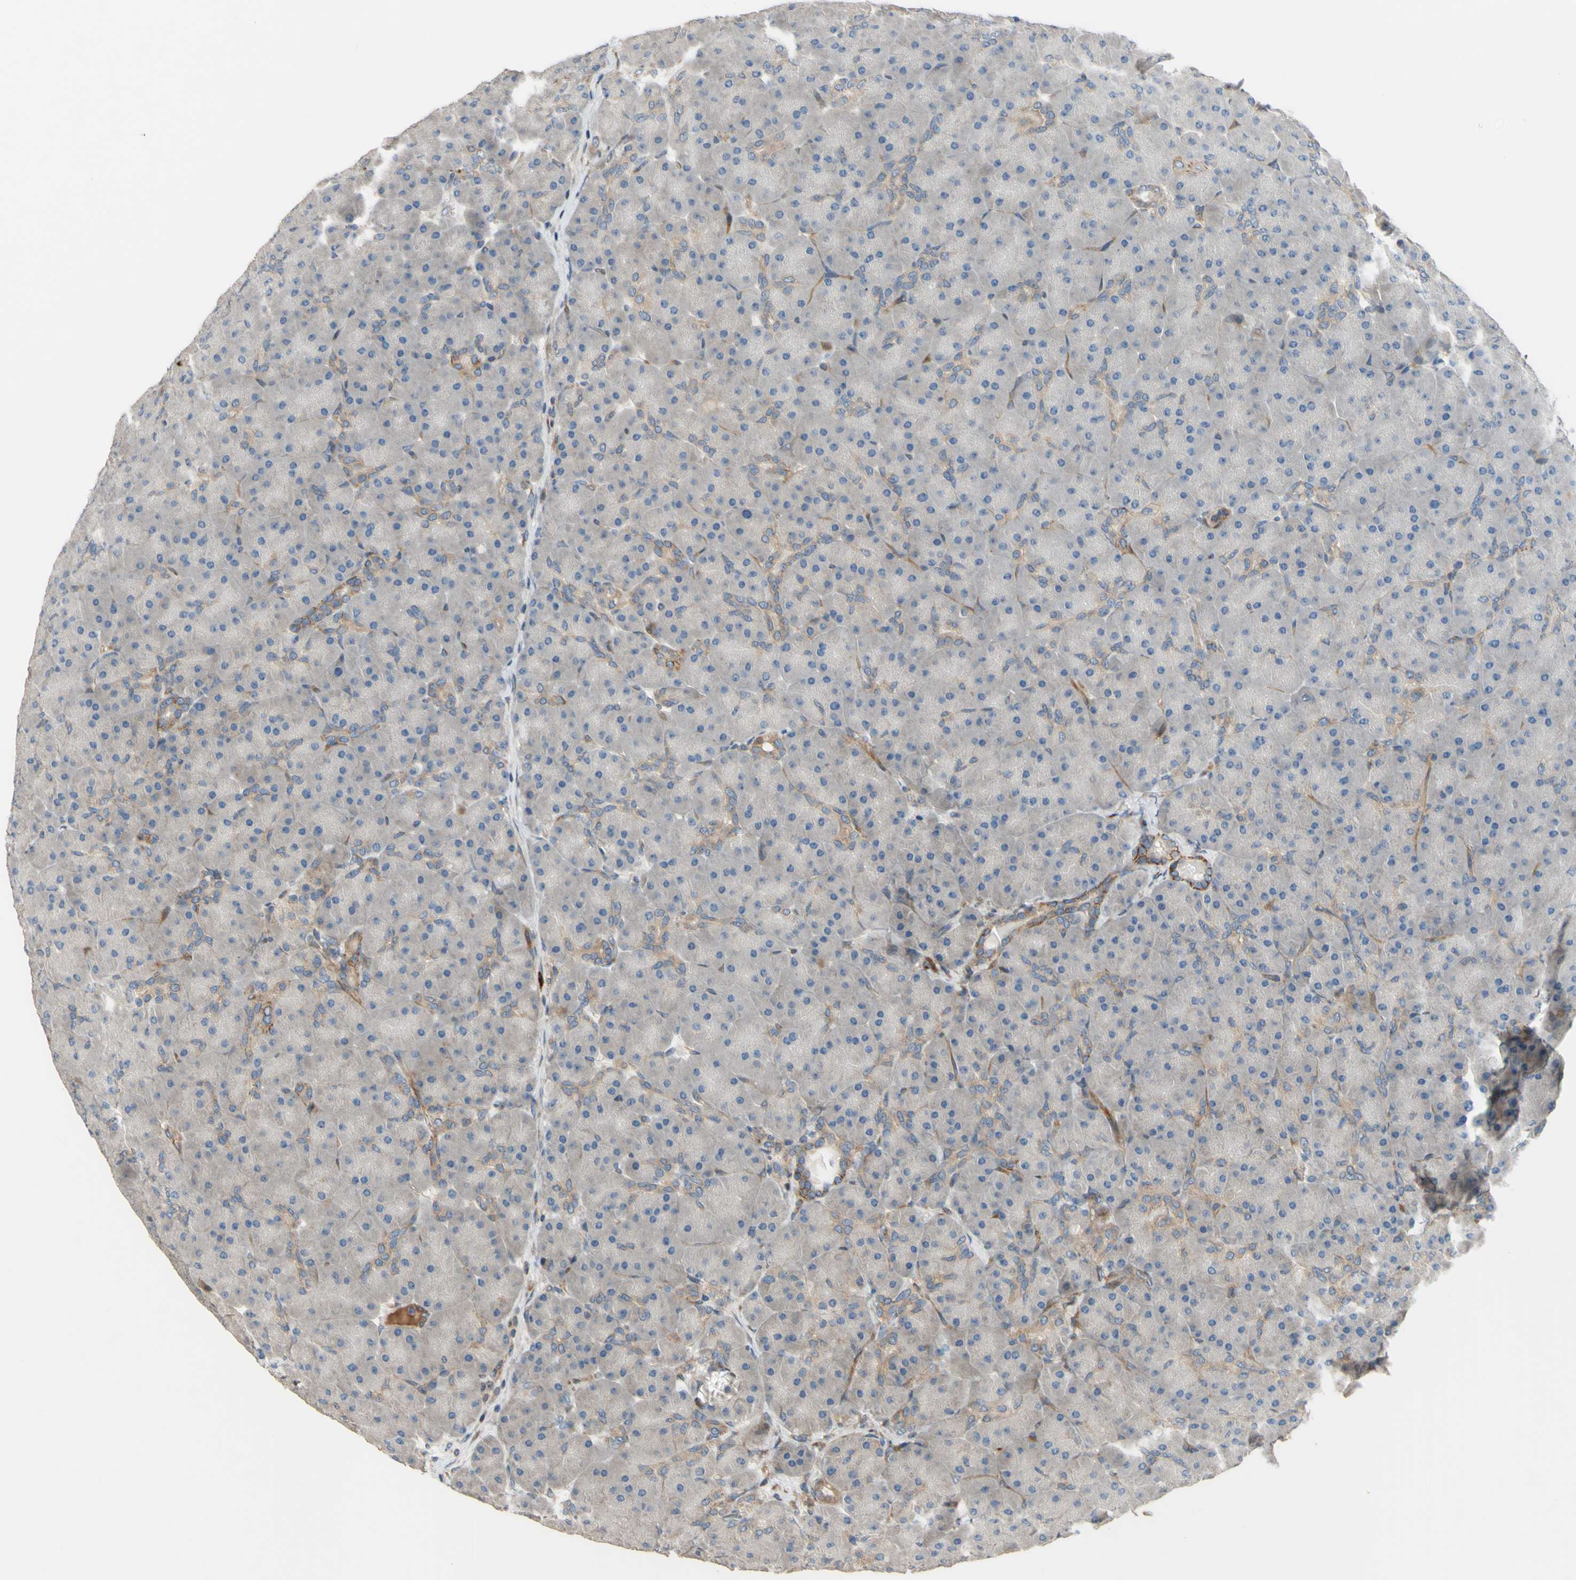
{"staining": {"intensity": "weak", "quantity": "<25%", "location": "cytoplasmic/membranous"}, "tissue": "pancreas", "cell_type": "Exocrine glandular cells", "image_type": "normal", "snomed": [{"axis": "morphology", "description": "Normal tissue, NOS"}, {"axis": "topography", "description": "Pancreas"}], "caption": "This is an IHC micrograph of unremarkable pancreas. There is no staining in exocrine glandular cells.", "gene": "SPTLC1", "patient": {"sex": "male", "age": 66}}